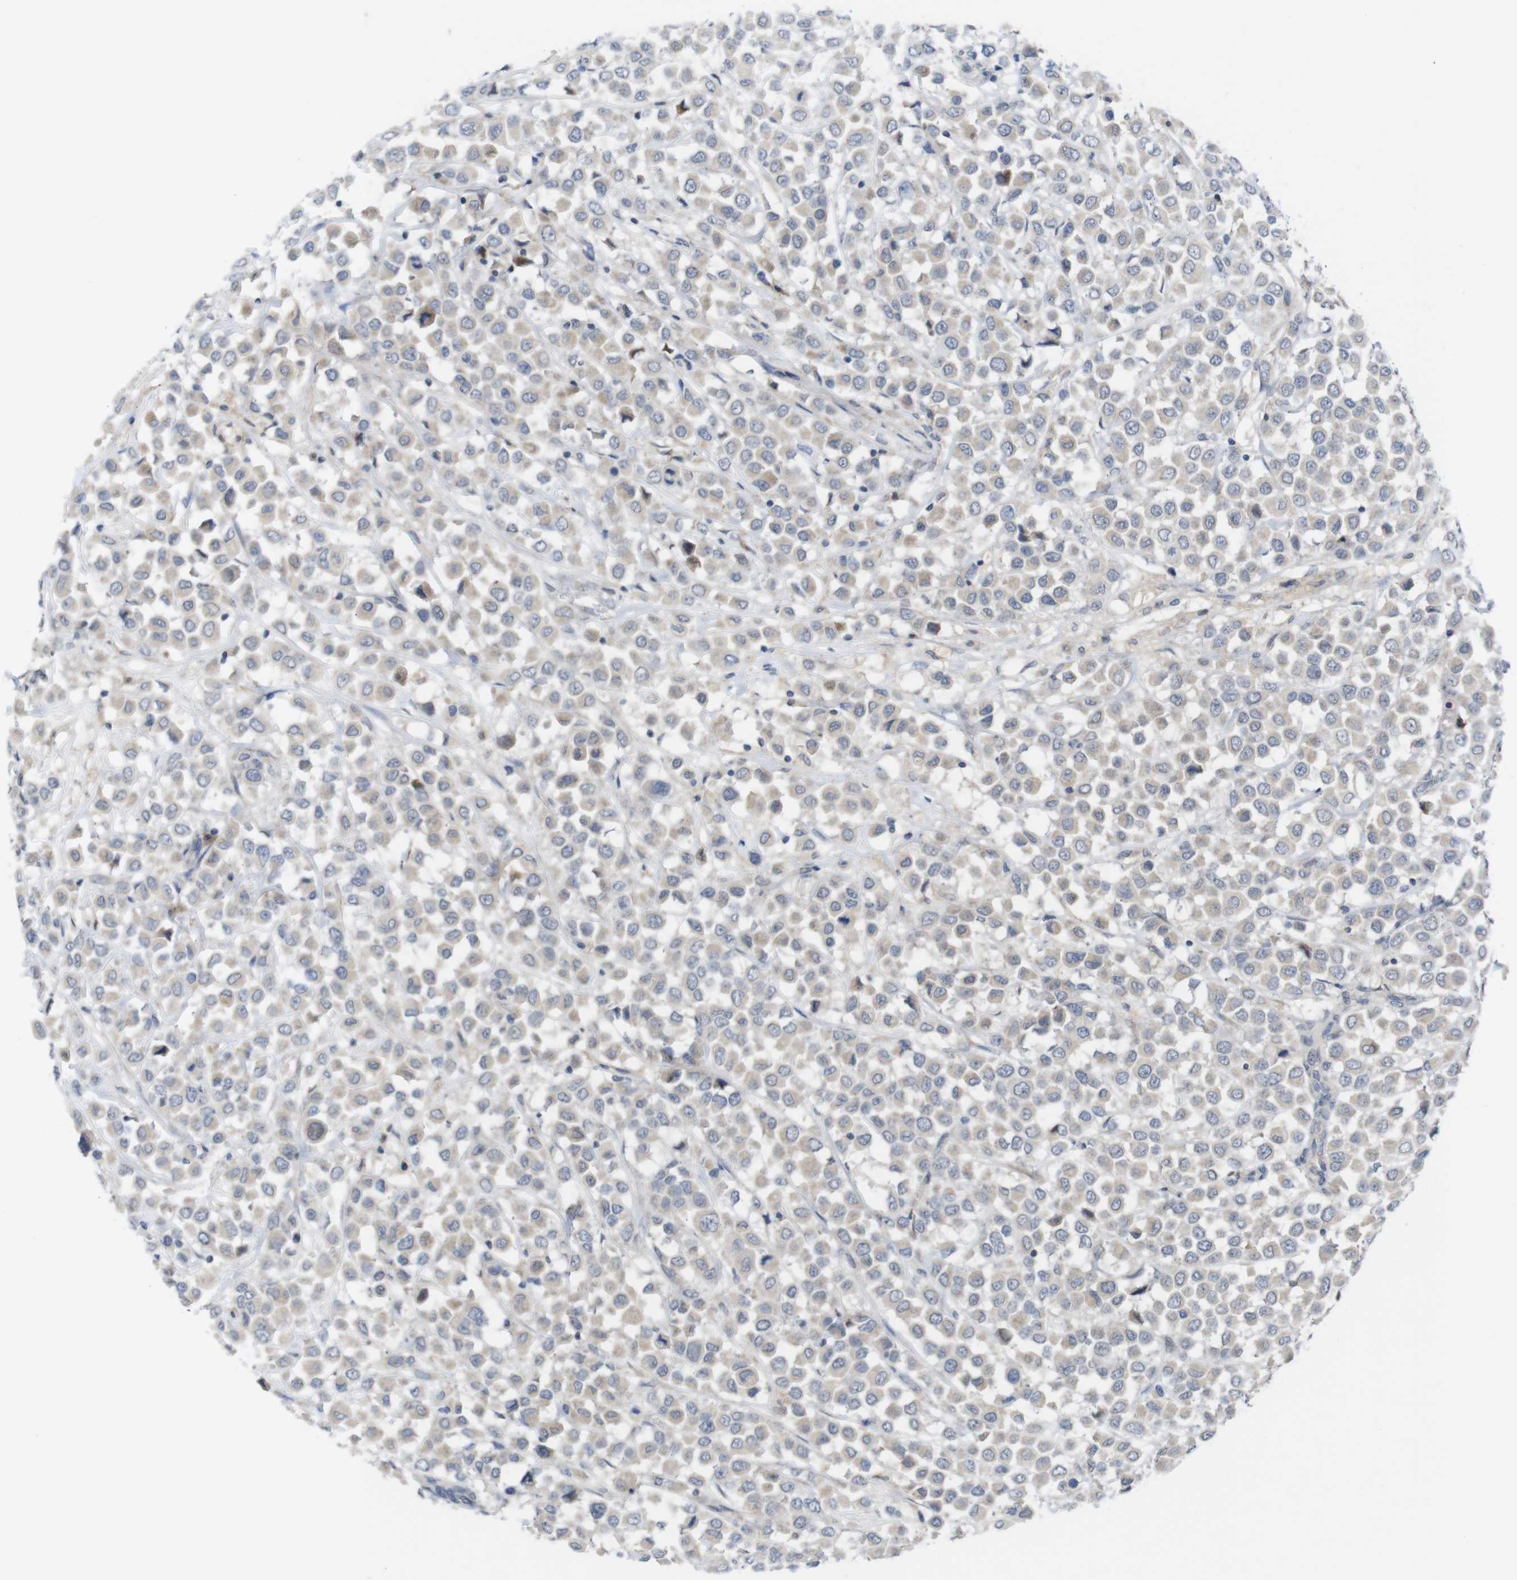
{"staining": {"intensity": "weak", "quantity": "25%-75%", "location": "cytoplasmic/membranous"}, "tissue": "breast cancer", "cell_type": "Tumor cells", "image_type": "cancer", "snomed": [{"axis": "morphology", "description": "Duct carcinoma"}, {"axis": "topography", "description": "Breast"}], "caption": "High-power microscopy captured an IHC histopathology image of breast cancer (invasive ductal carcinoma), revealing weak cytoplasmic/membranous expression in approximately 25%-75% of tumor cells.", "gene": "SLAMF7", "patient": {"sex": "female", "age": 61}}